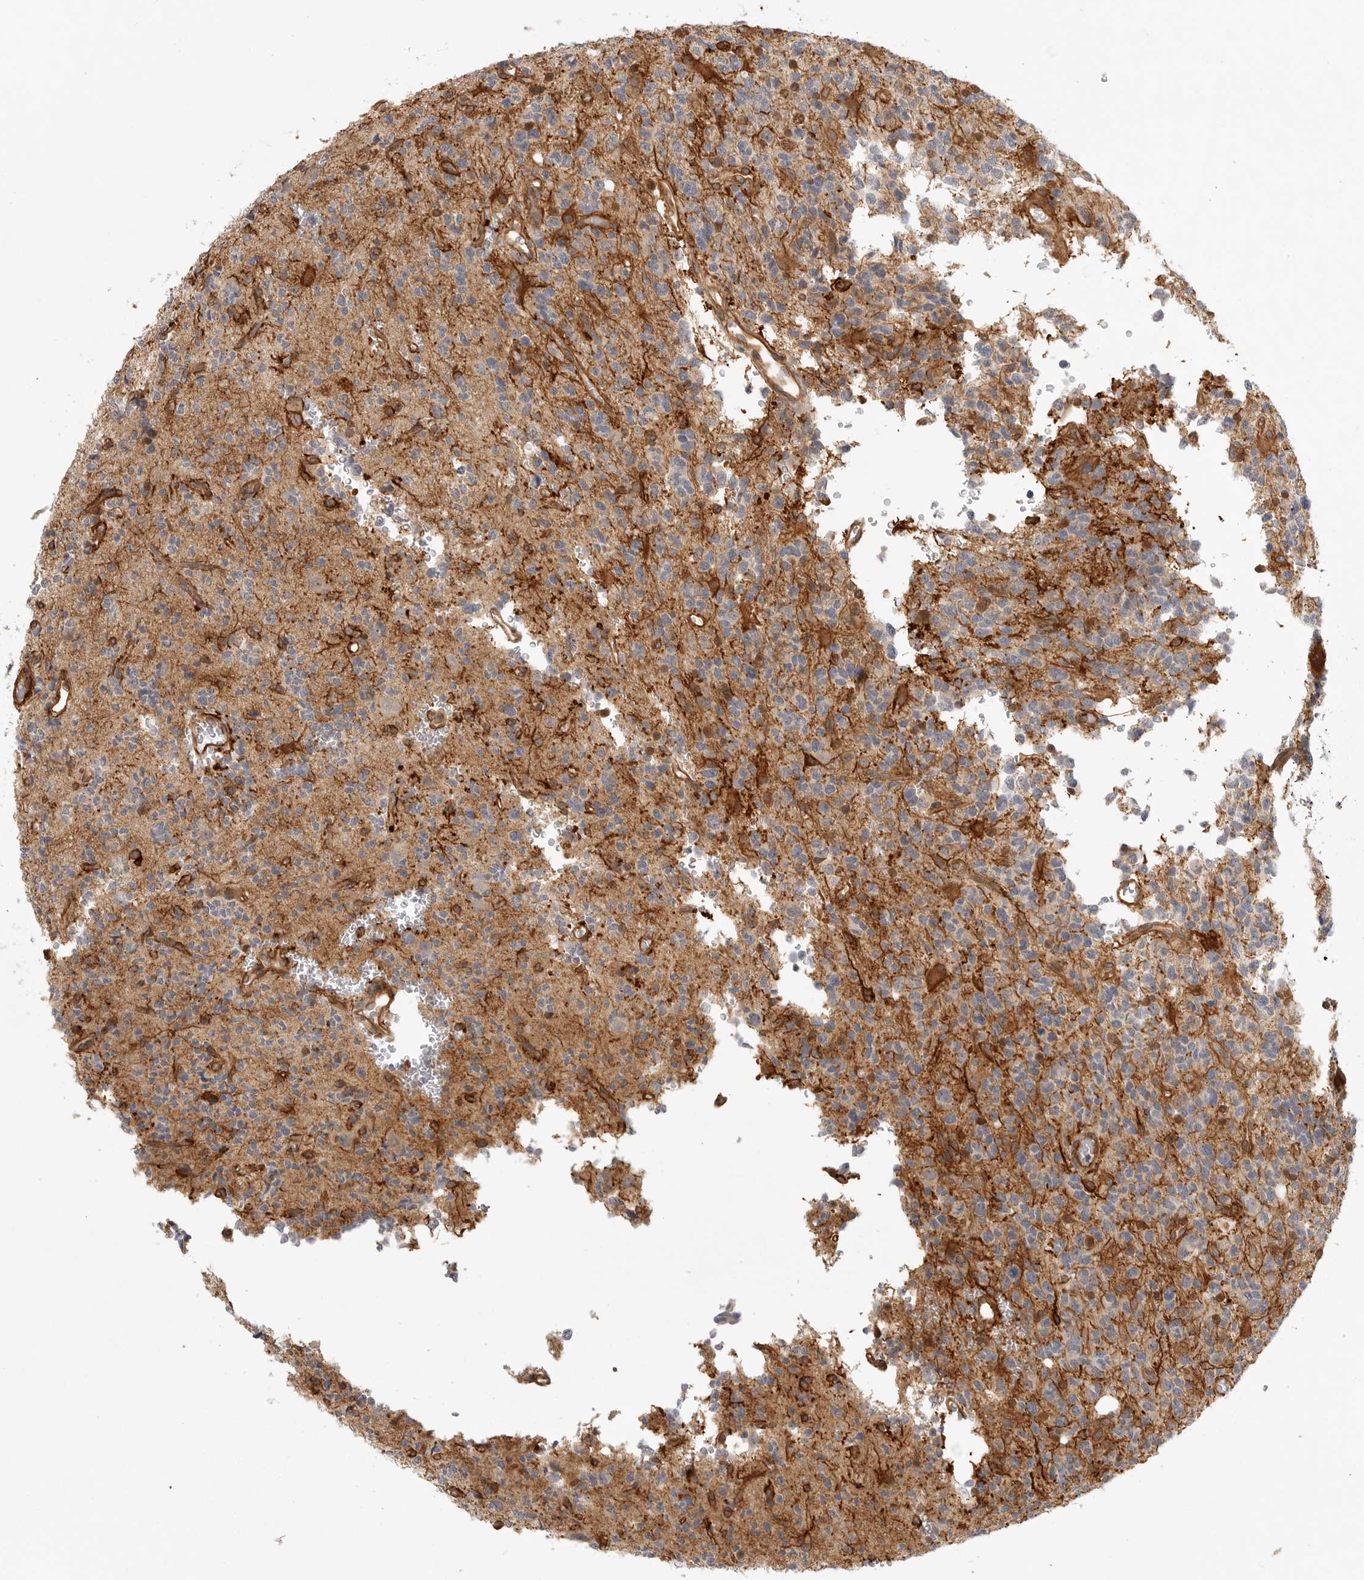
{"staining": {"intensity": "negative", "quantity": "none", "location": "none"}, "tissue": "glioma", "cell_type": "Tumor cells", "image_type": "cancer", "snomed": [{"axis": "morphology", "description": "Glioma, malignant, High grade"}, {"axis": "topography", "description": "Brain"}], "caption": "This is an IHC image of malignant glioma (high-grade). There is no staining in tumor cells.", "gene": "ATOH7", "patient": {"sex": "female", "age": 62}}